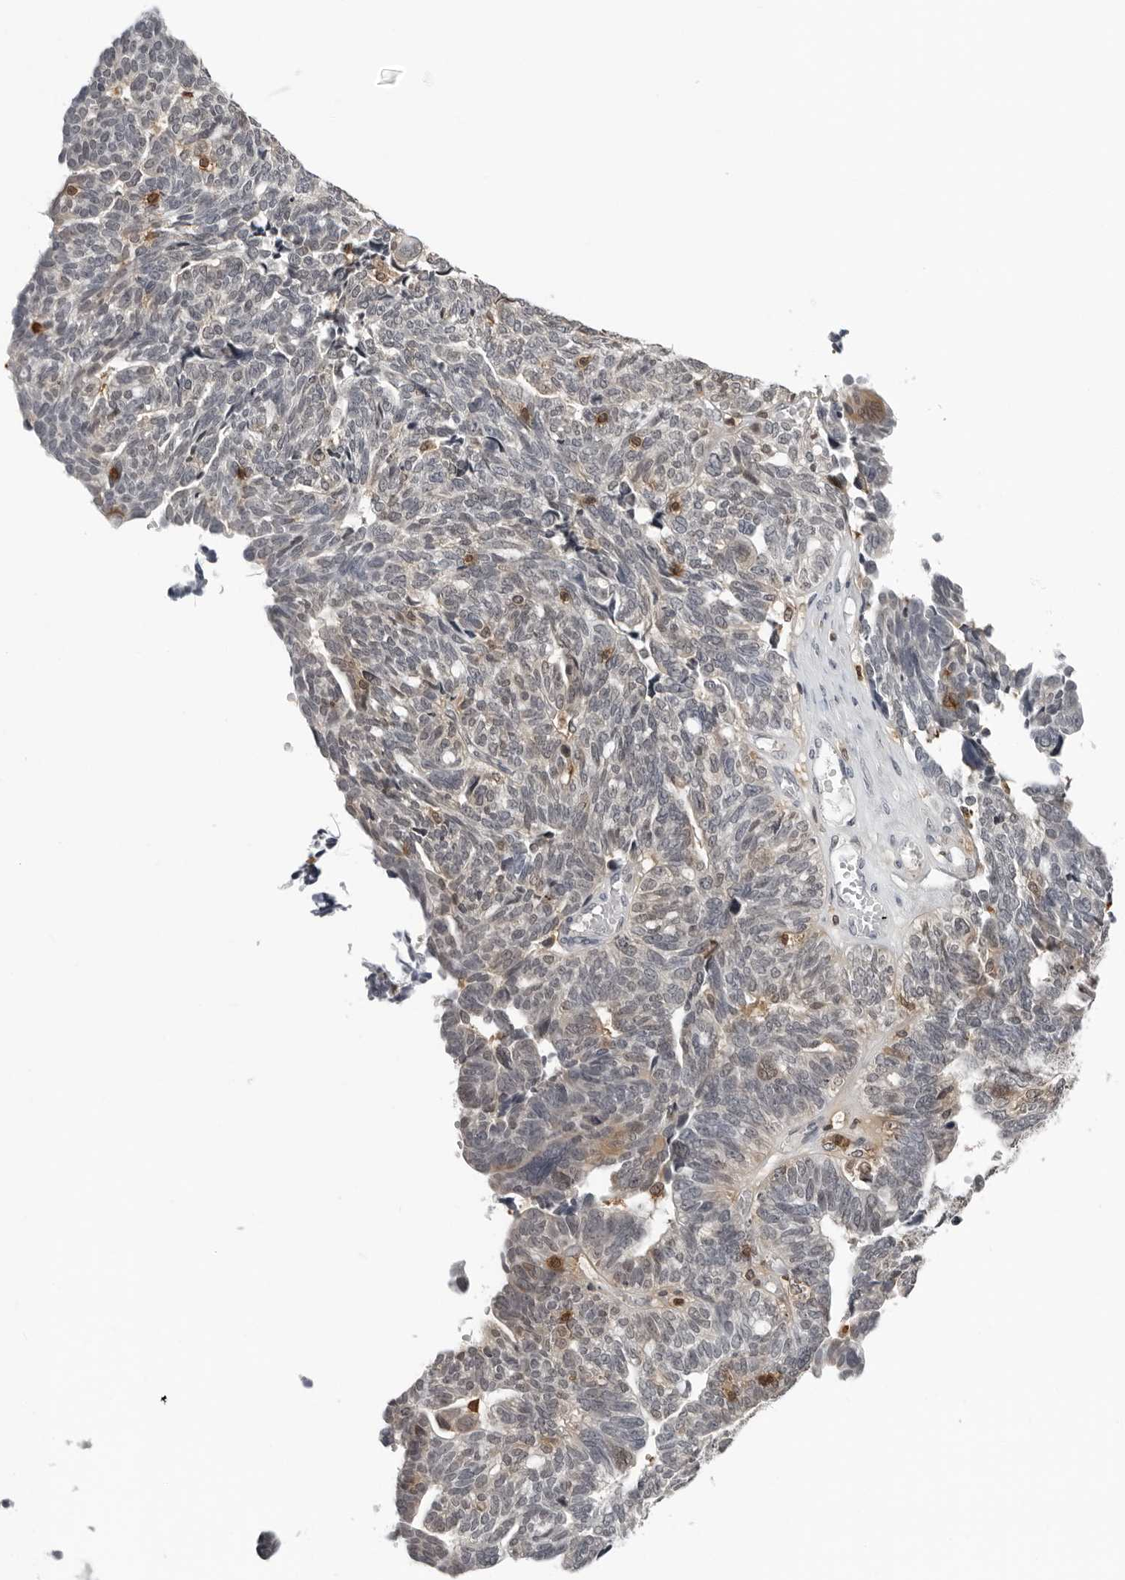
{"staining": {"intensity": "weak", "quantity": "<25%", "location": "cytoplasmic/membranous,nuclear"}, "tissue": "ovarian cancer", "cell_type": "Tumor cells", "image_type": "cancer", "snomed": [{"axis": "morphology", "description": "Cystadenocarcinoma, serous, NOS"}, {"axis": "topography", "description": "Ovary"}], "caption": "Immunohistochemistry micrograph of neoplastic tissue: serous cystadenocarcinoma (ovarian) stained with DAB (3,3'-diaminobenzidine) exhibits no significant protein positivity in tumor cells. Nuclei are stained in blue.", "gene": "HSPH1", "patient": {"sex": "female", "age": 79}}